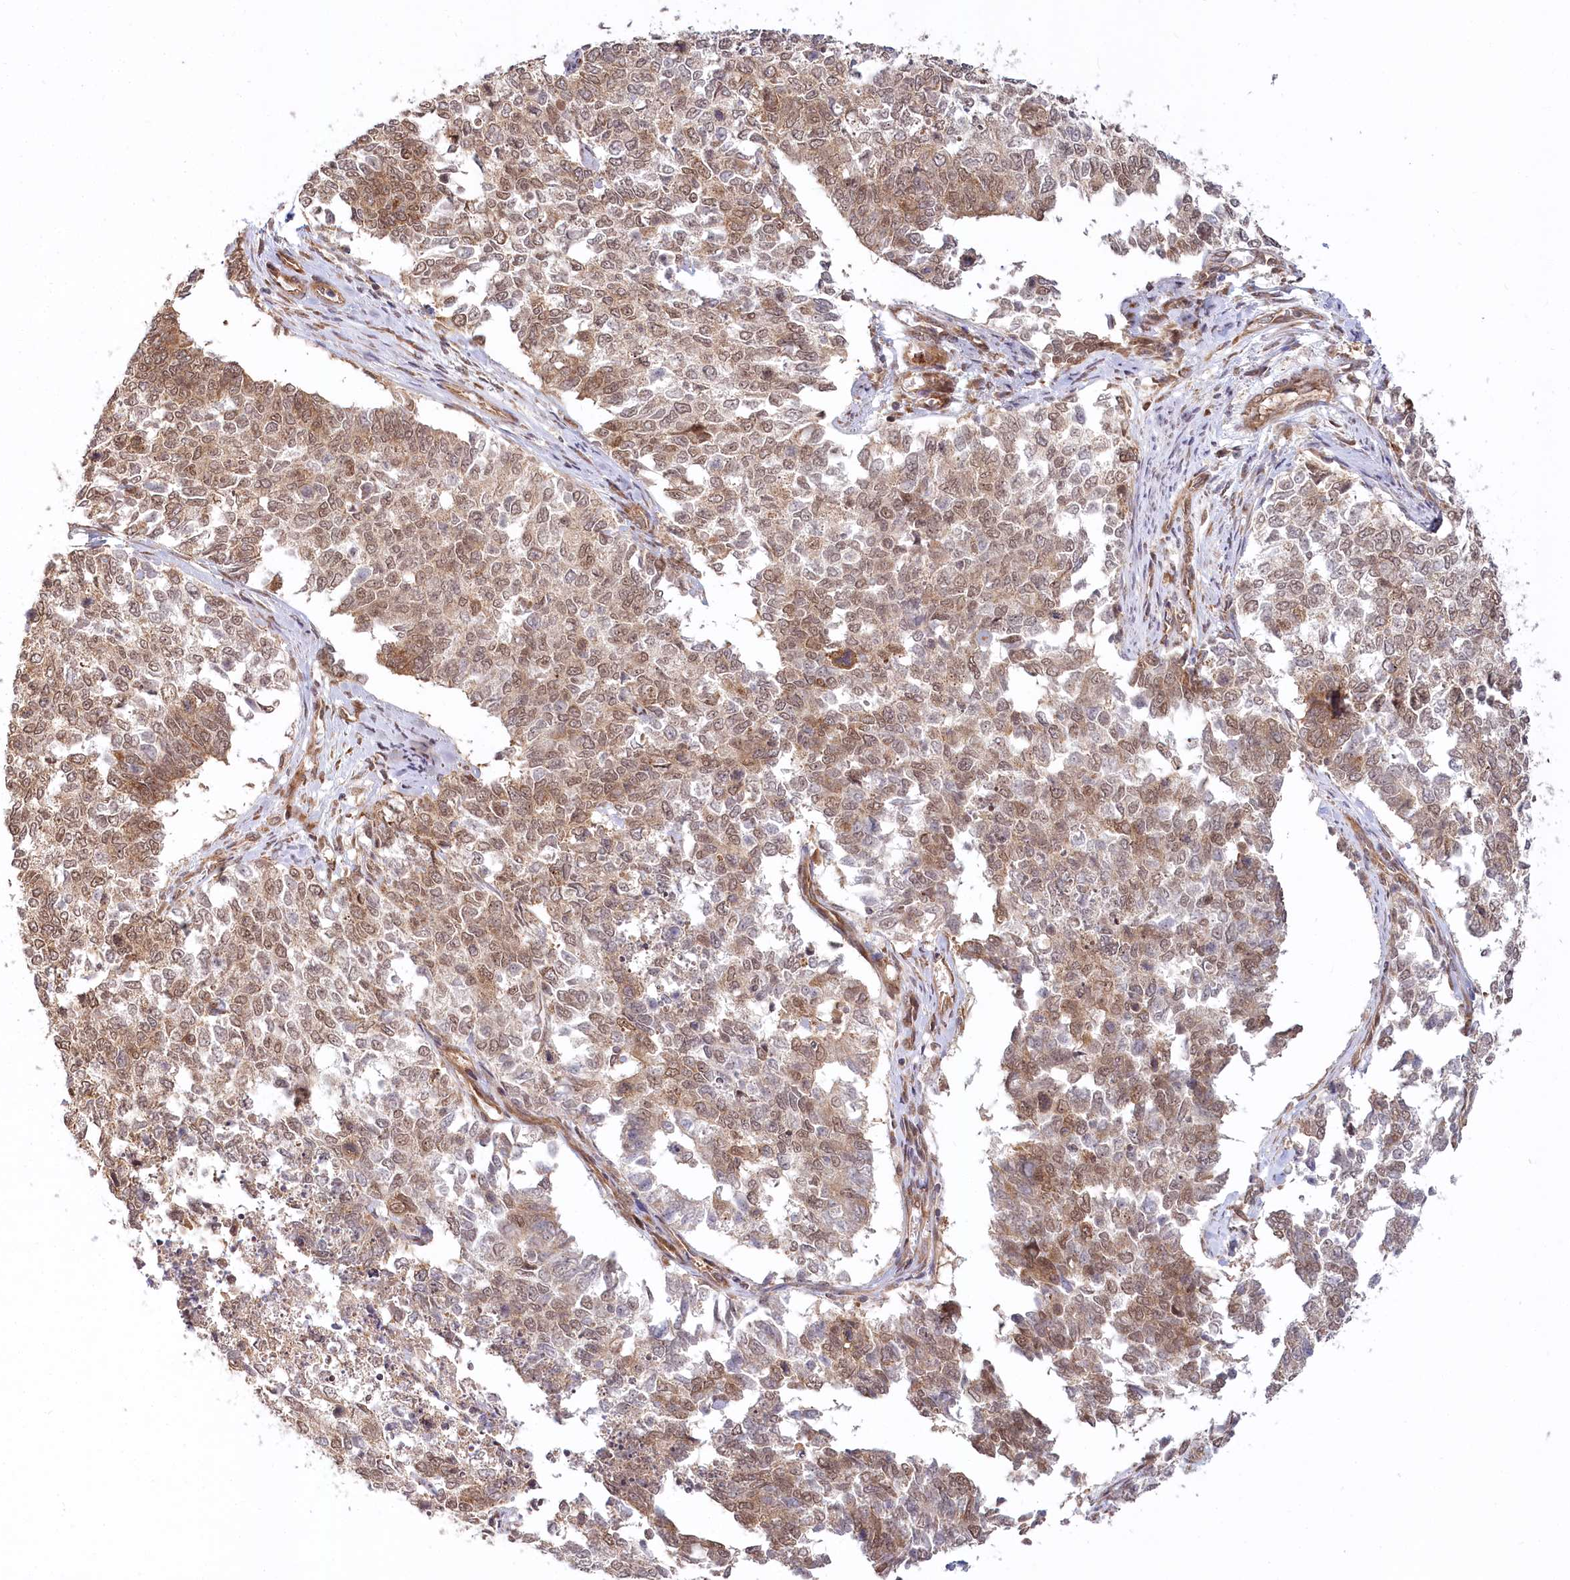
{"staining": {"intensity": "moderate", "quantity": ">75%", "location": "cytoplasmic/membranous,nuclear"}, "tissue": "cervical cancer", "cell_type": "Tumor cells", "image_type": "cancer", "snomed": [{"axis": "morphology", "description": "Squamous cell carcinoma, NOS"}, {"axis": "topography", "description": "Cervix"}], "caption": "Protein staining shows moderate cytoplasmic/membranous and nuclear staining in approximately >75% of tumor cells in squamous cell carcinoma (cervical). The protein of interest is shown in brown color, while the nuclei are stained blue.", "gene": "CEP70", "patient": {"sex": "female", "age": 63}}